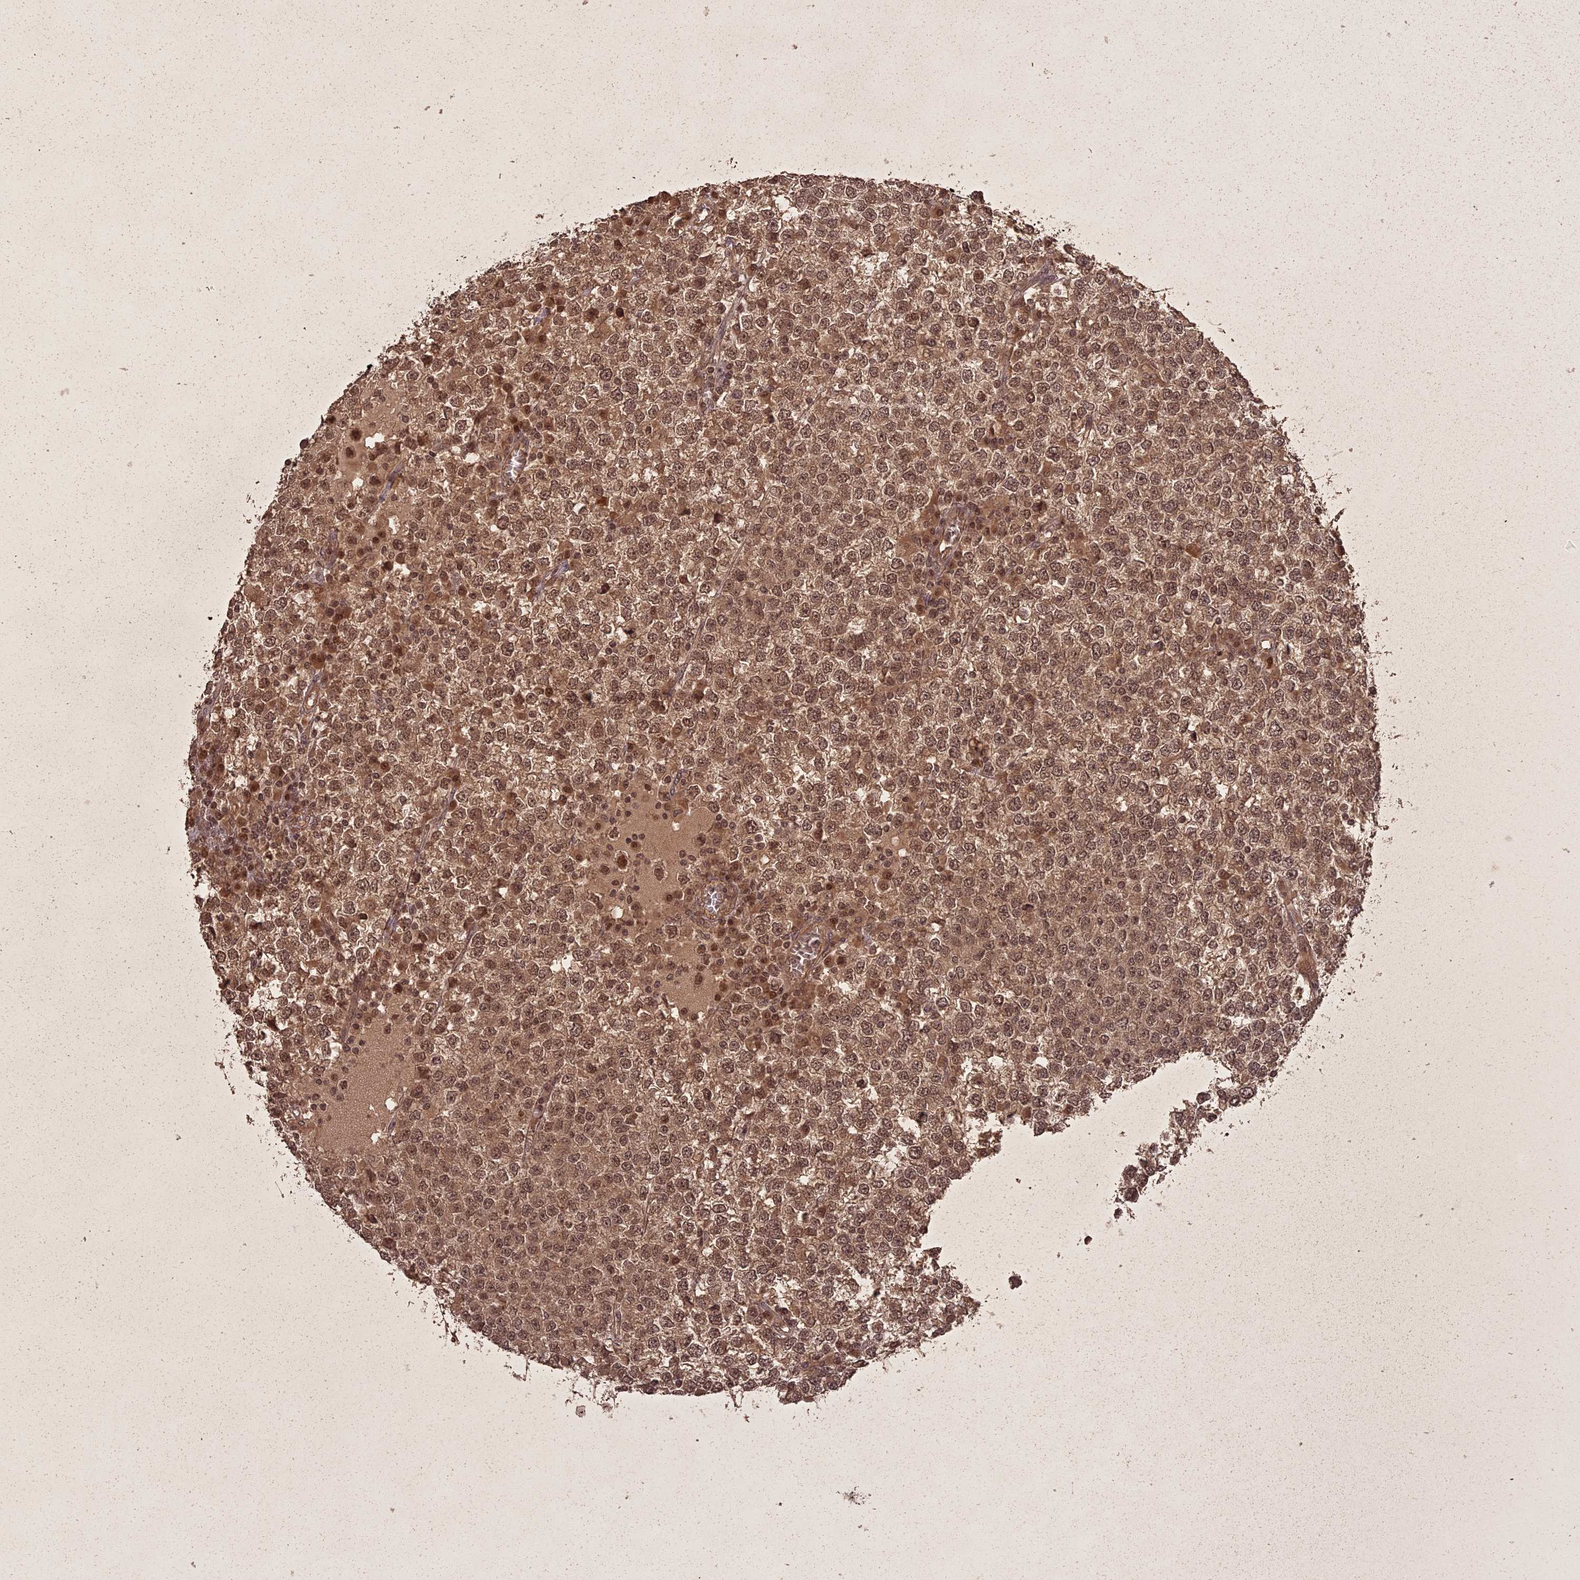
{"staining": {"intensity": "moderate", "quantity": ">75%", "location": "cytoplasmic/membranous,nuclear"}, "tissue": "testis cancer", "cell_type": "Tumor cells", "image_type": "cancer", "snomed": [{"axis": "morphology", "description": "Seminoma, NOS"}, {"axis": "topography", "description": "Testis"}], "caption": "Seminoma (testis) tissue demonstrates moderate cytoplasmic/membranous and nuclear expression in approximately >75% of tumor cells", "gene": "ING5", "patient": {"sex": "male", "age": 65}}